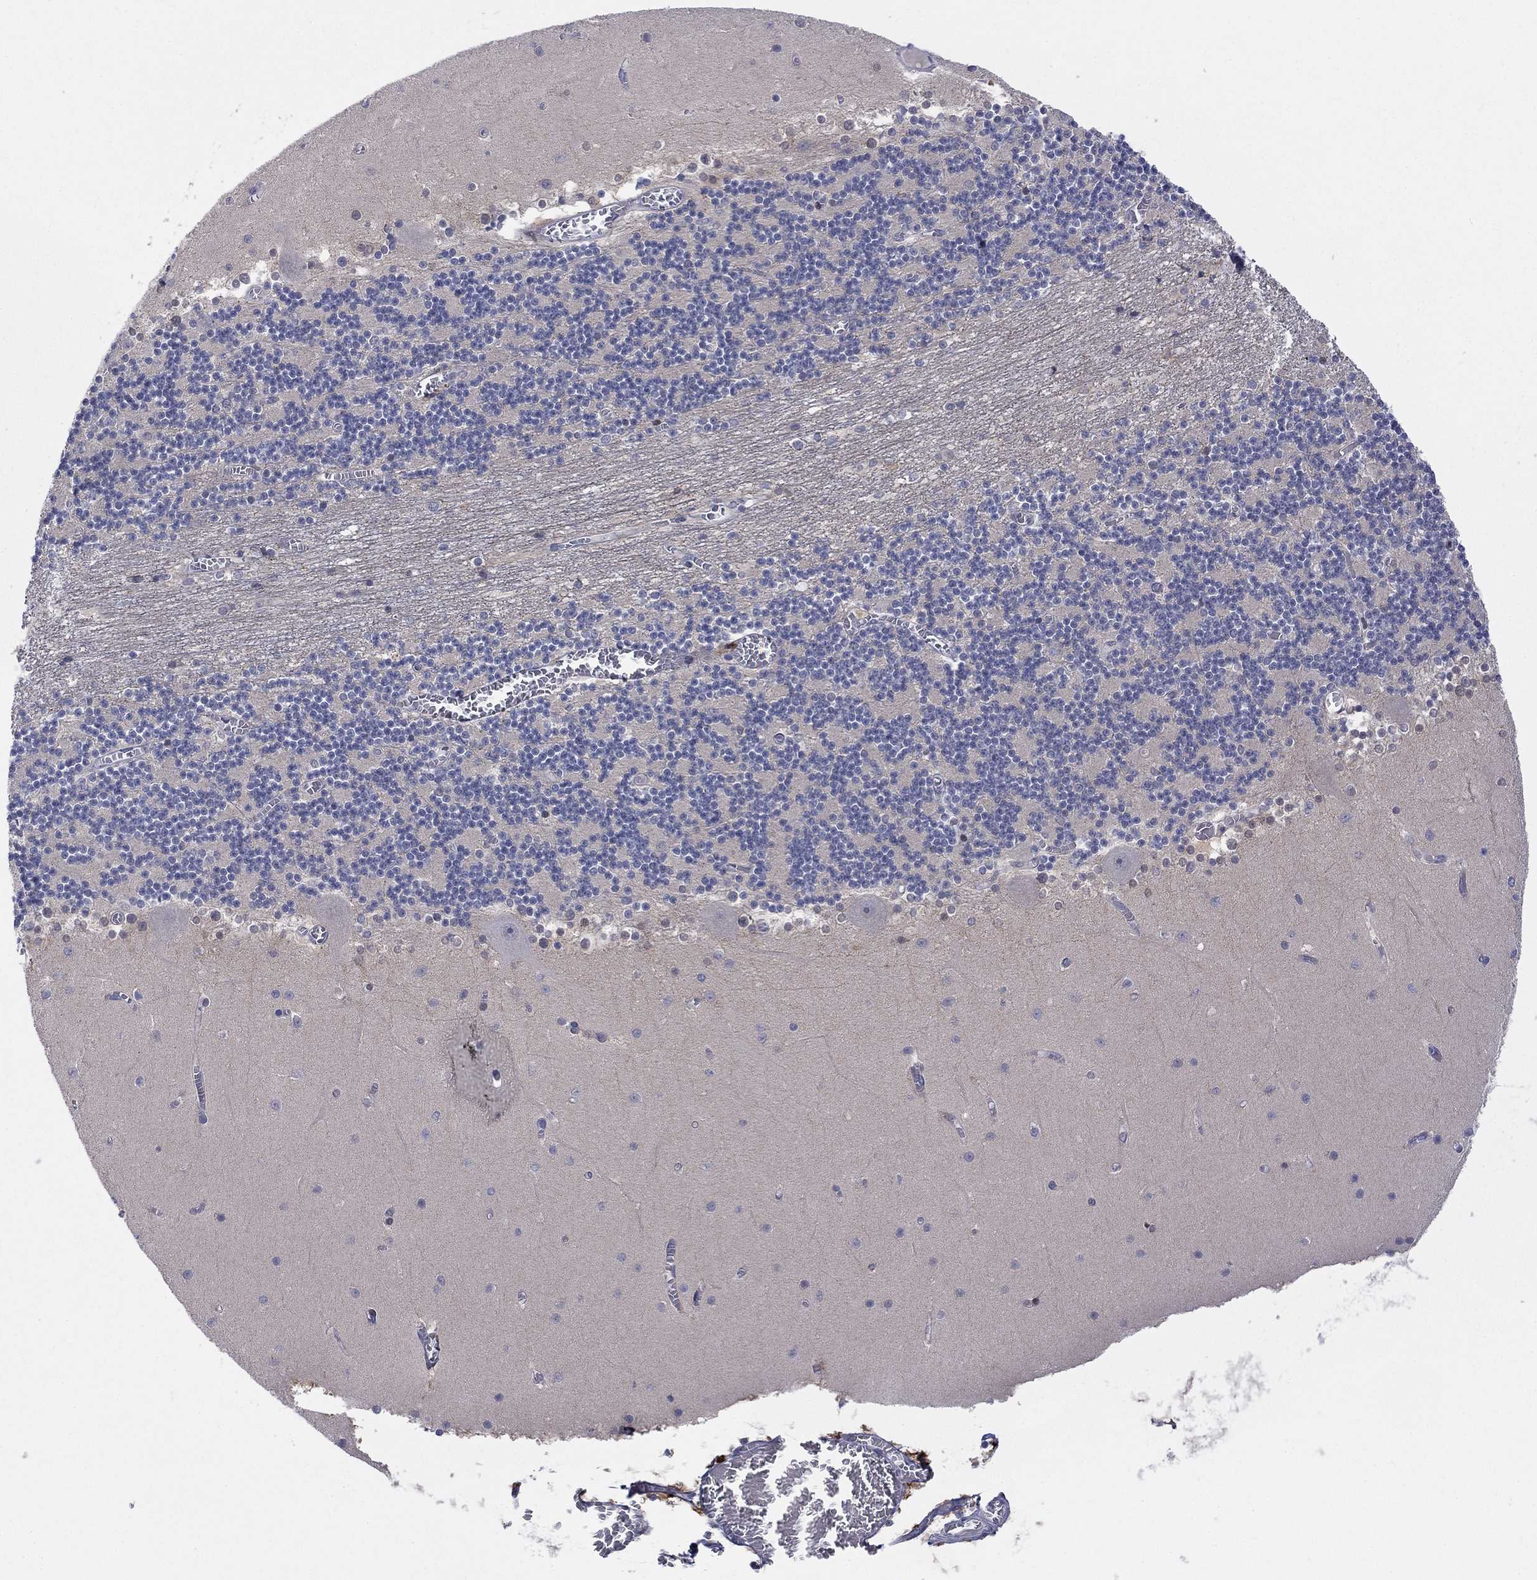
{"staining": {"intensity": "negative", "quantity": "none", "location": "none"}, "tissue": "cerebellum", "cell_type": "Cells in granular layer", "image_type": "normal", "snomed": [{"axis": "morphology", "description": "Normal tissue, NOS"}, {"axis": "topography", "description": "Cerebellum"}], "caption": "Protein analysis of unremarkable cerebellum exhibits no significant staining in cells in granular layer.", "gene": "TTC21B", "patient": {"sex": "female", "age": 28}}